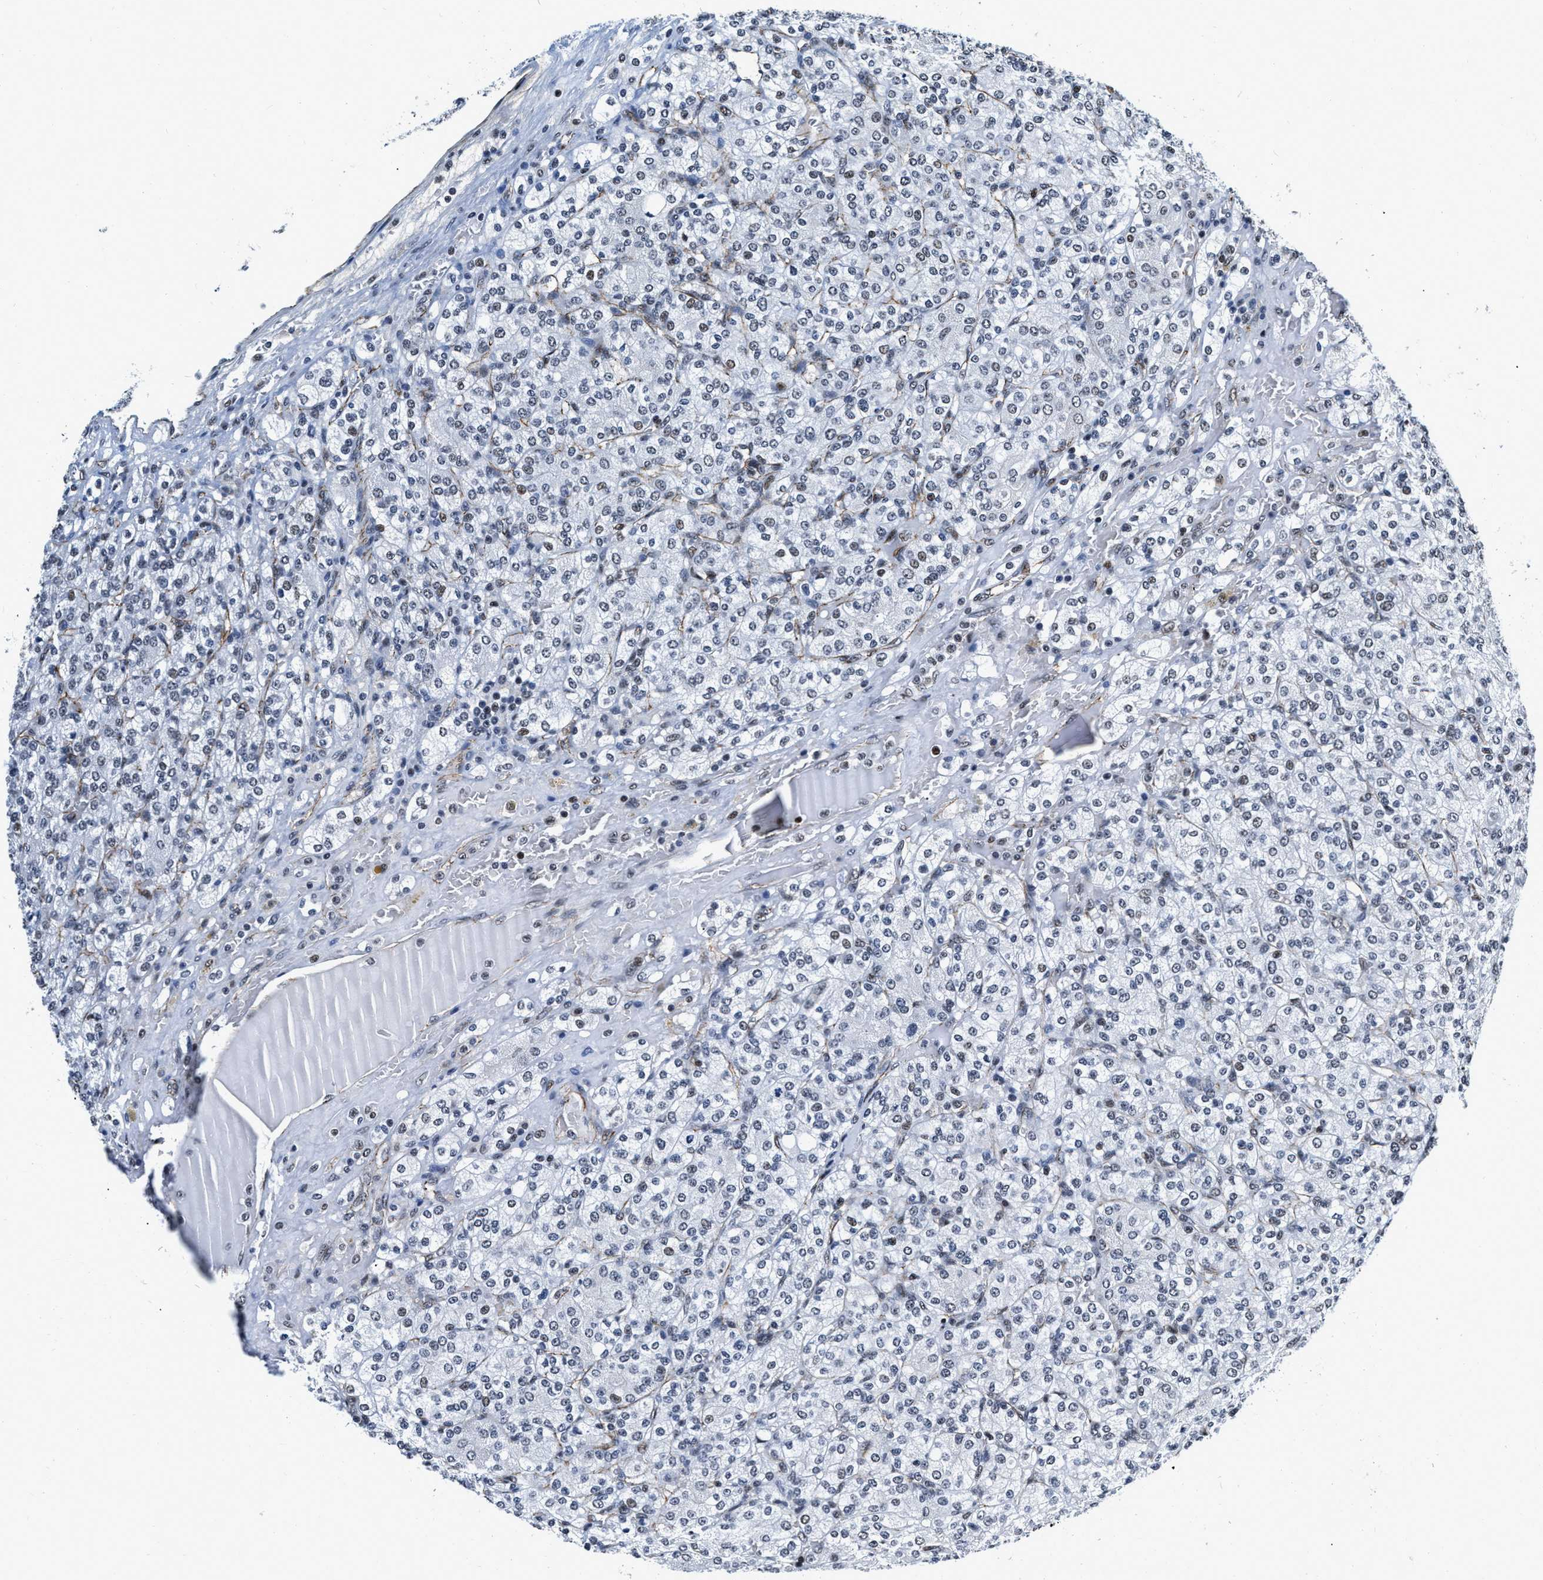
{"staining": {"intensity": "weak", "quantity": "<25%", "location": "nuclear"}, "tissue": "renal cancer", "cell_type": "Tumor cells", "image_type": "cancer", "snomed": [{"axis": "morphology", "description": "Adenocarcinoma, NOS"}, {"axis": "topography", "description": "Kidney"}], "caption": "Adenocarcinoma (renal) was stained to show a protein in brown. There is no significant positivity in tumor cells.", "gene": "CCNE1", "patient": {"sex": "male", "age": 77}}